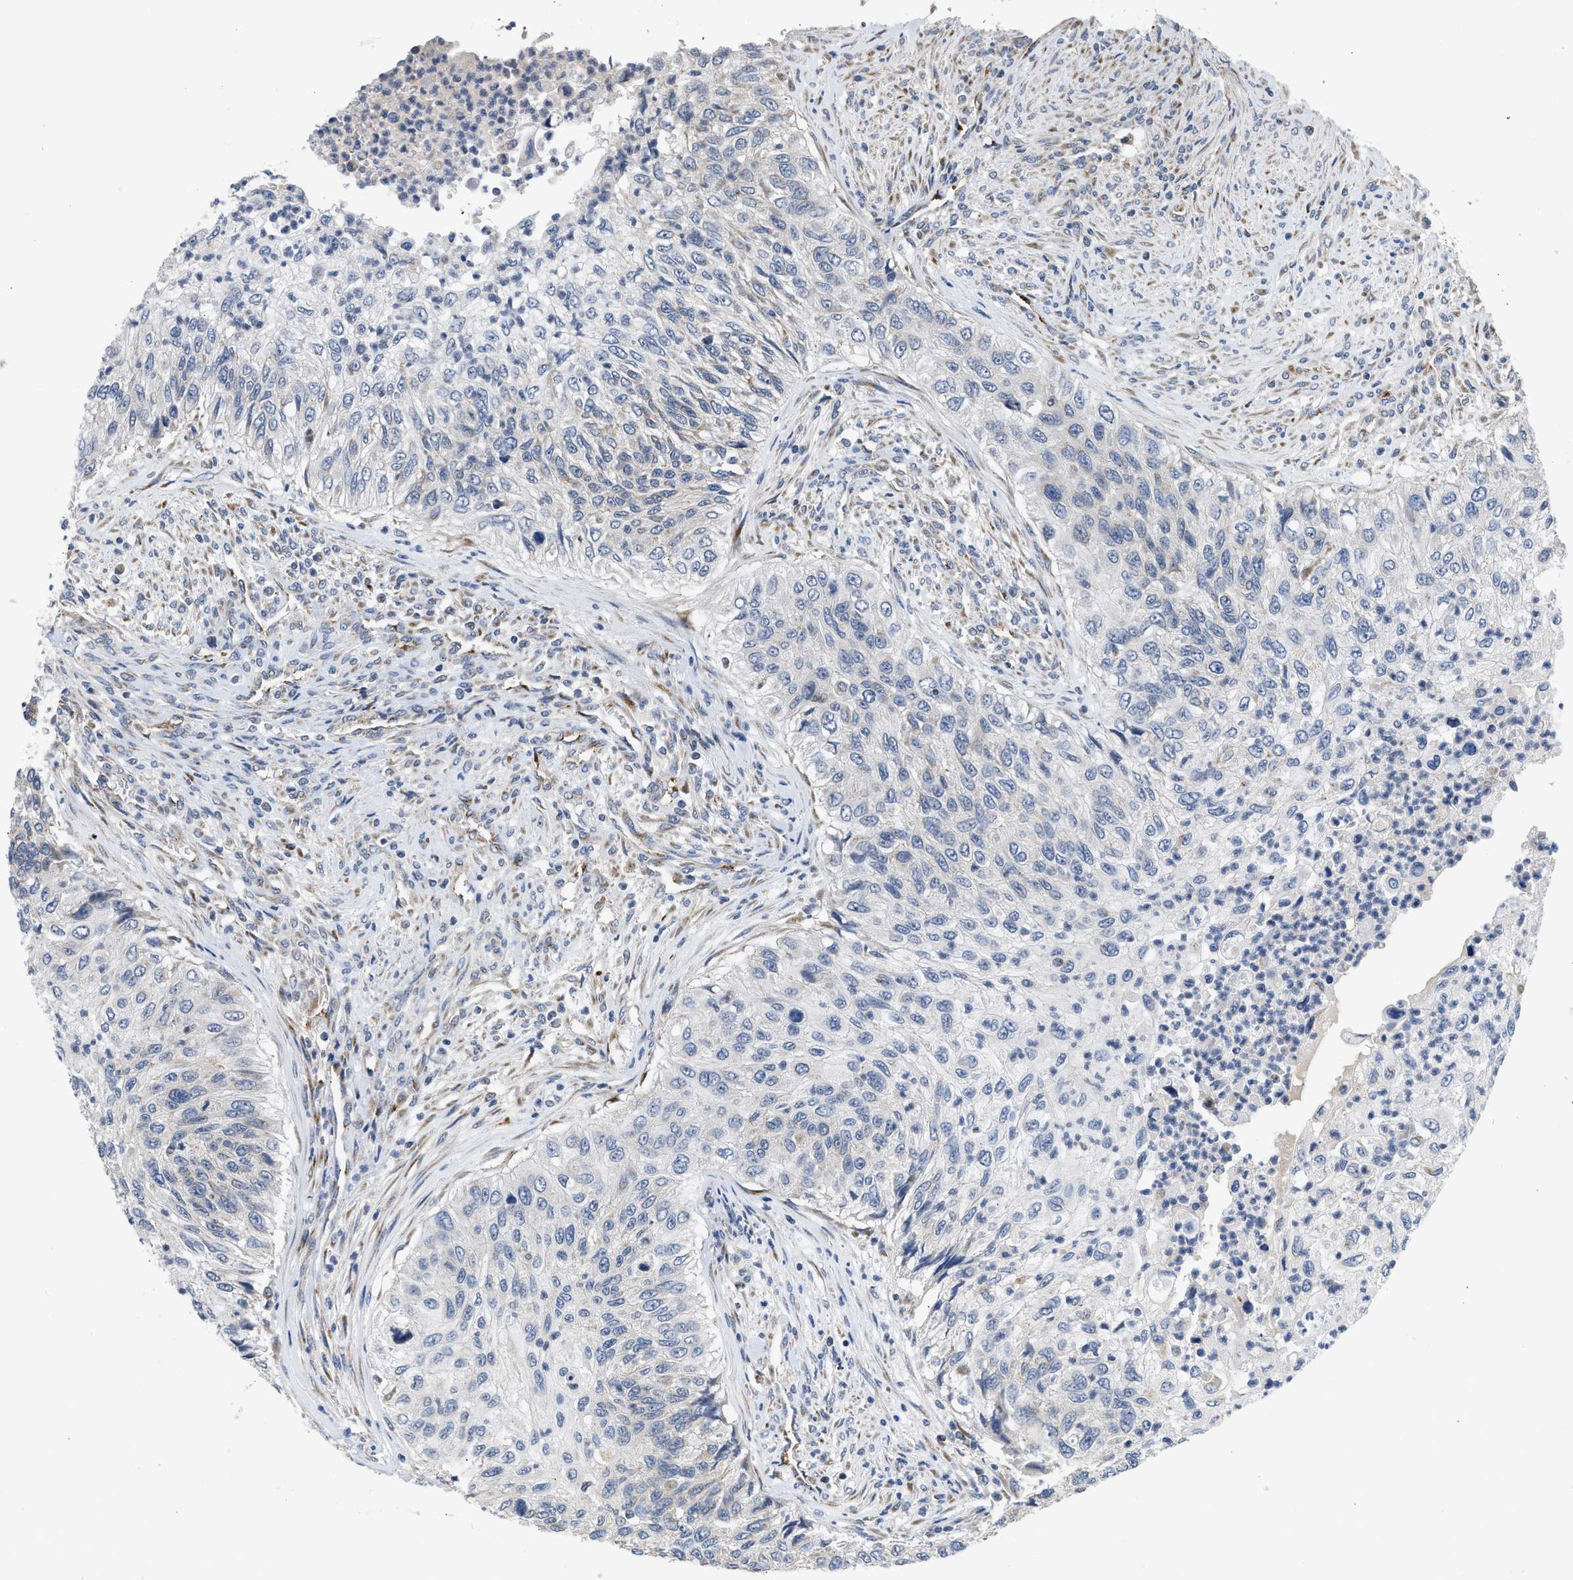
{"staining": {"intensity": "negative", "quantity": "none", "location": "none"}, "tissue": "urothelial cancer", "cell_type": "Tumor cells", "image_type": "cancer", "snomed": [{"axis": "morphology", "description": "Urothelial carcinoma, High grade"}, {"axis": "topography", "description": "Urinary bladder"}], "caption": "Tumor cells are negative for protein expression in human urothelial carcinoma (high-grade).", "gene": "PIM1", "patient": {"sex": "male", "age": 35}}